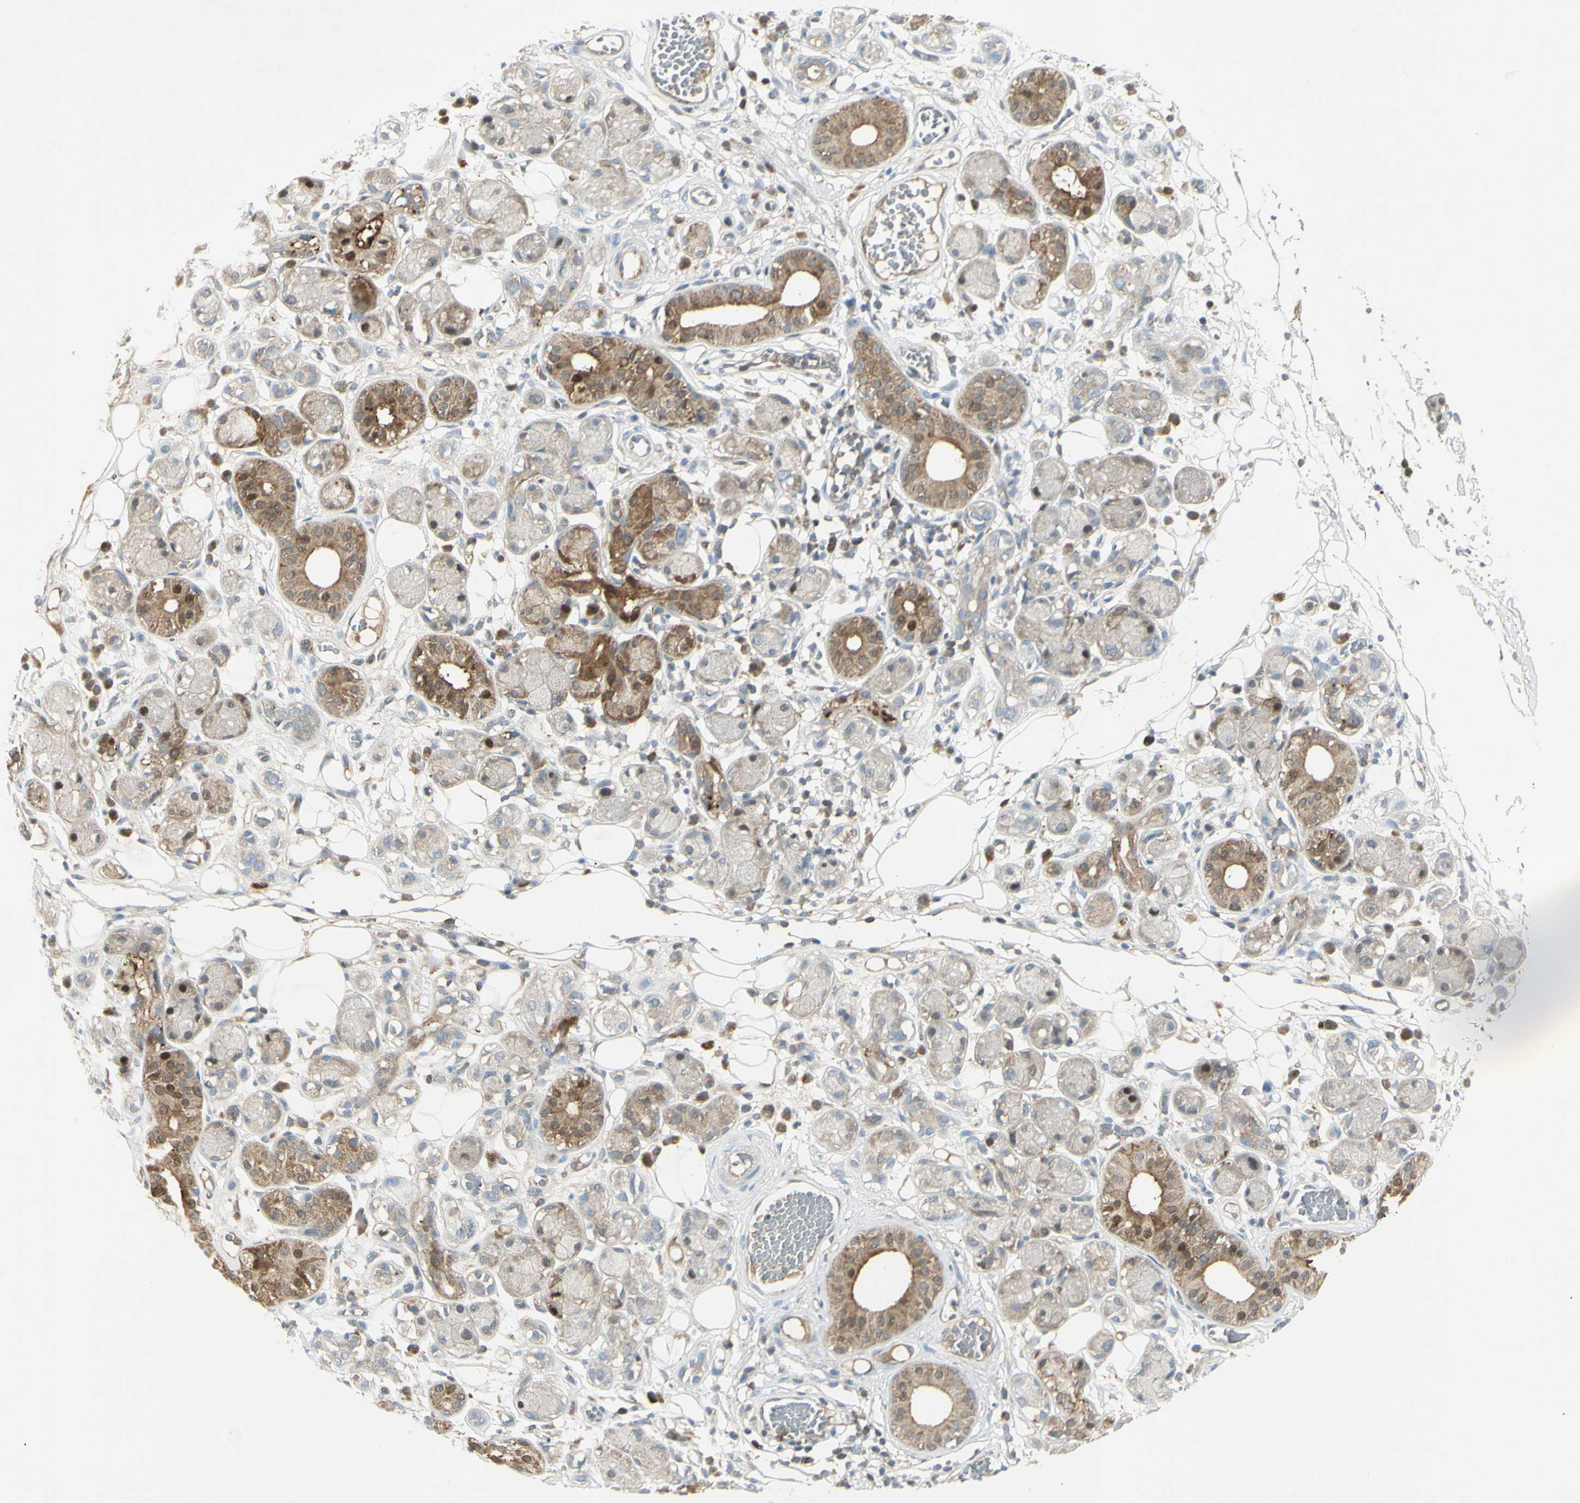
{"staining": {"intensity": "negative", "quantity": "none", "location": "none"}, "tissue": "adipose tissue", "cell_type": "Adipocytes", "image_type": "normal", "snomed": [{"axis": "morphology", "description": "Normal tissue, NOS"}, {"axis": "morphology", "description": "Inflammation, NOS"}, {"axis": "topography", "description": "Vascular tissue"}, {"axis": "topography", "description": "Salivary gland"}], "caption": "IHC of benign human adipose tissue shows no staining in adipocytes.", "gene": "C1orf159", "patient": {"sex": "female", "age": 75}}